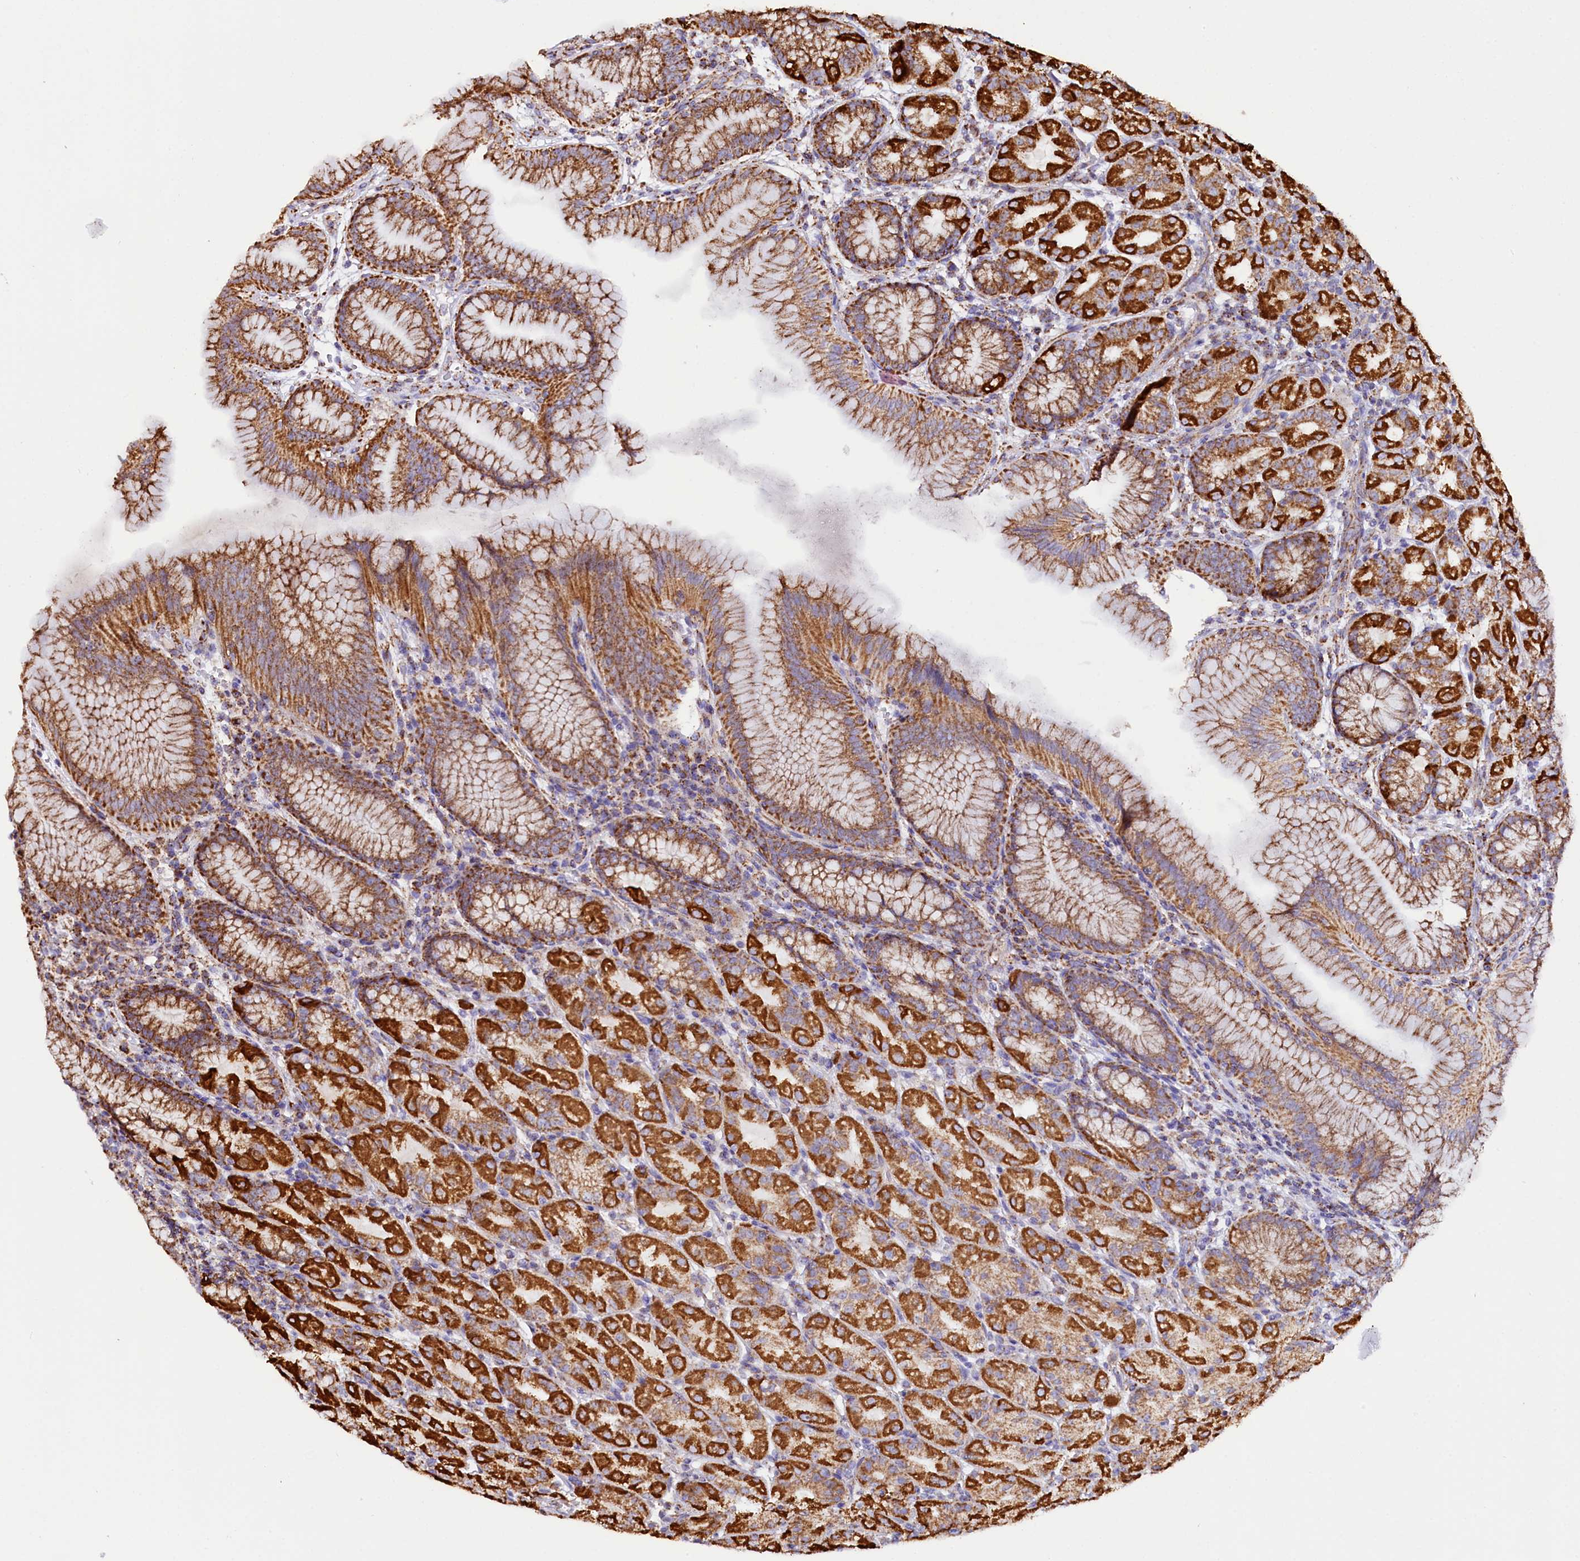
{"staining": {"intensity": "strong", "quantity": ">75%", "location": "cytoplasmic/membranous"}, "tissue": "stomach", "cell_type": "Glandular cells", "image_type": "normal", "snomed": [{"axis": "morphology", "description": "Normal tissue, NOS"}, {"axis": "topography", "description": "Stomach"}], "caption": "High-magnification brightfield microscopy of benign stomach stained with DAB (3,3'-diaminobenzidine) (brown) and counterstained with hematoxylin (blue). glandular cells exhibit strong cytoplasmic/membranous expression is seen in about>75% of cells.", "gene": "APLP2", "patient": {"sex": "female", "age": 79}}